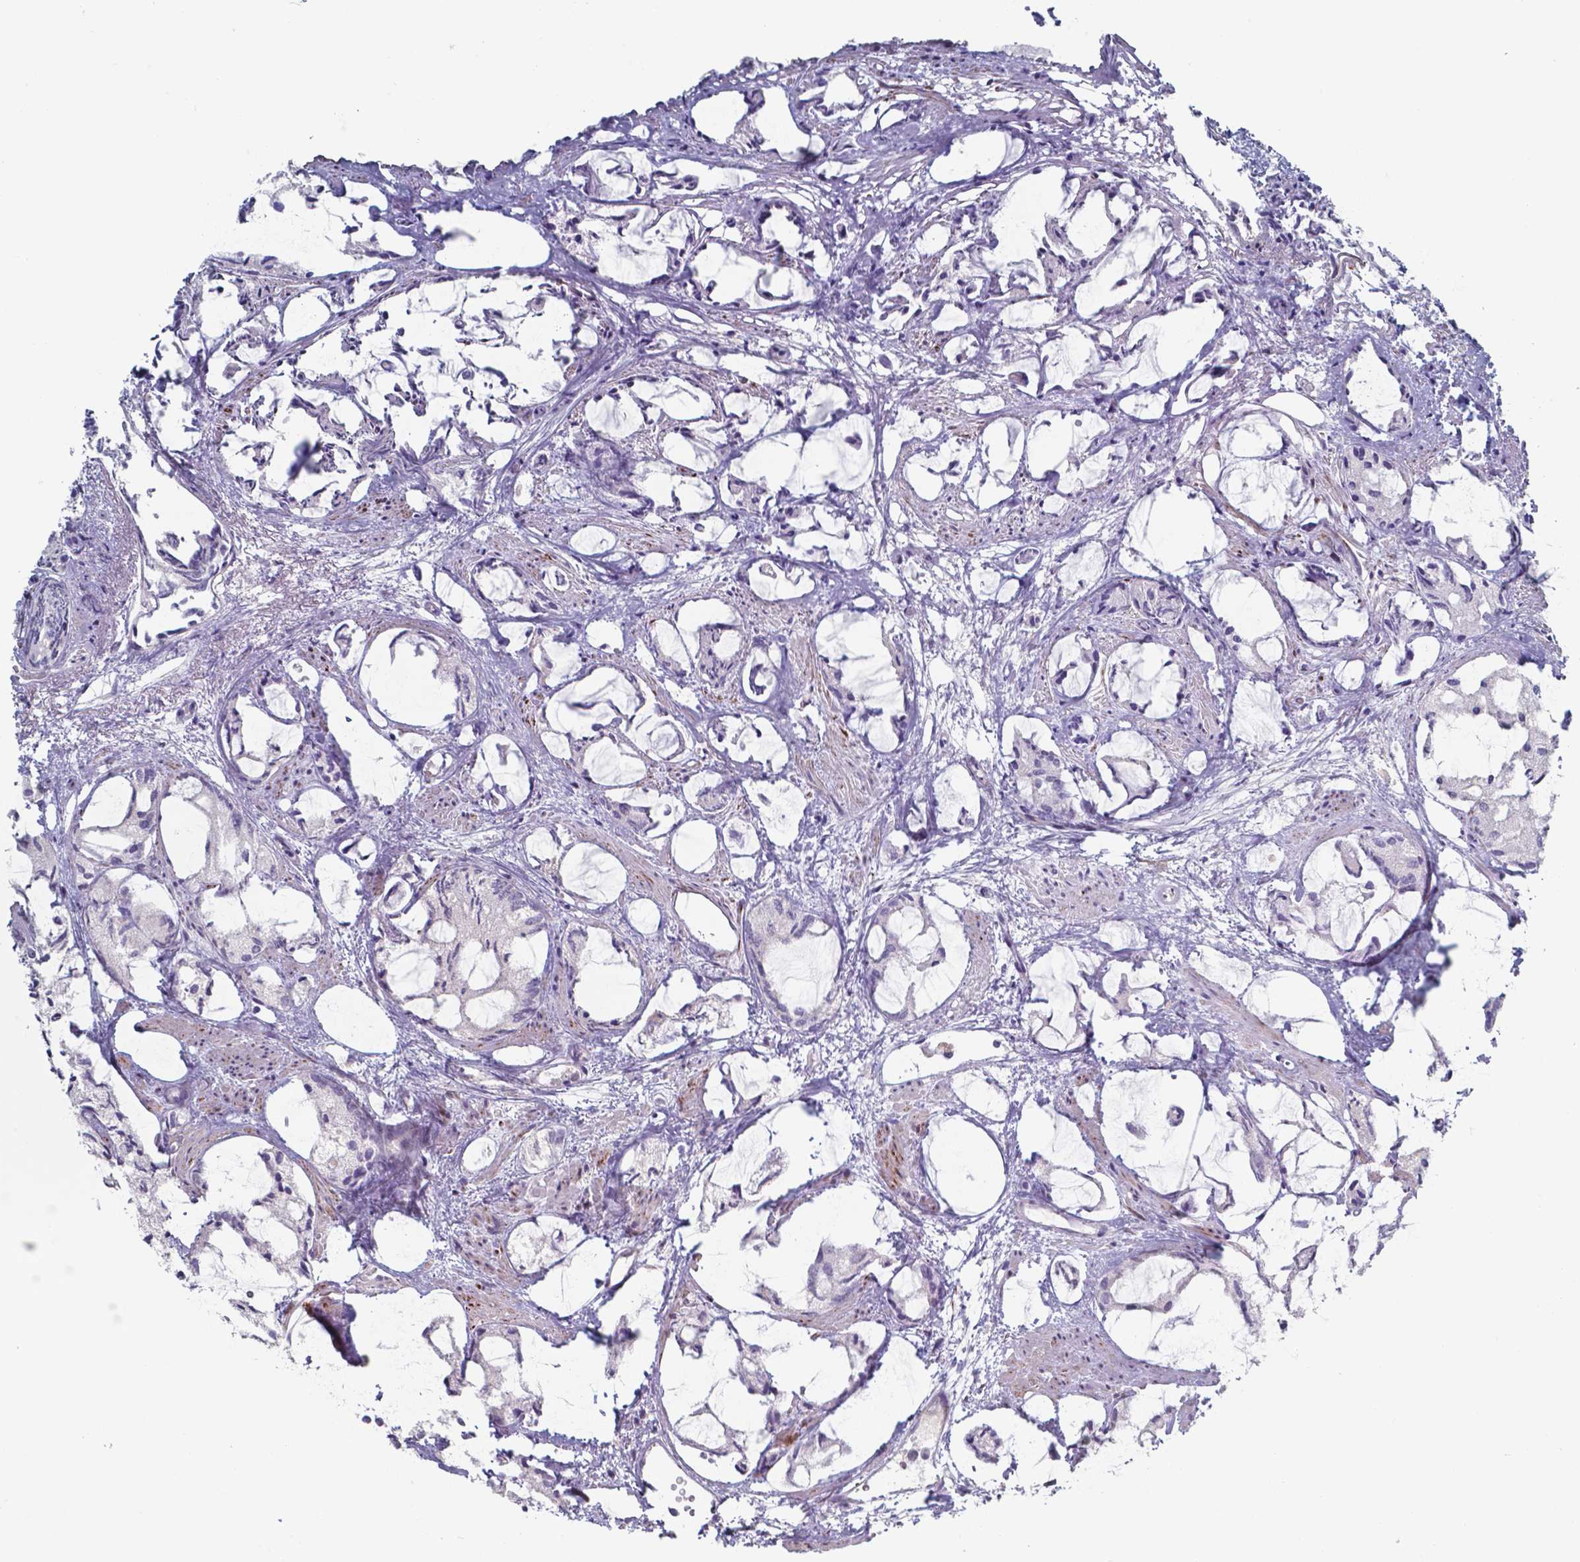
{"staining": {"intensity": "negative", "quantity": "none", "location": "none"}, "tissue": "prostate cancer", "cell_type": "Tumor cells", "image_type": "cancer", "snomed": [{"axis": "morphology", "description": "Adenocarcinoma, High grade"}, {"axis": "topography", "description": "Prostate"}], "caption": "An immunohistochemistry (IHC) micrograph of prostate high-grade adenocarcinoma is shown. There is no staining in tumor cells of prostate high-grade adenocarcinoma. Nuclei are stained in blue.", "gene": "PLA2R1", "patient": {"sex": "male", "age": 85}}